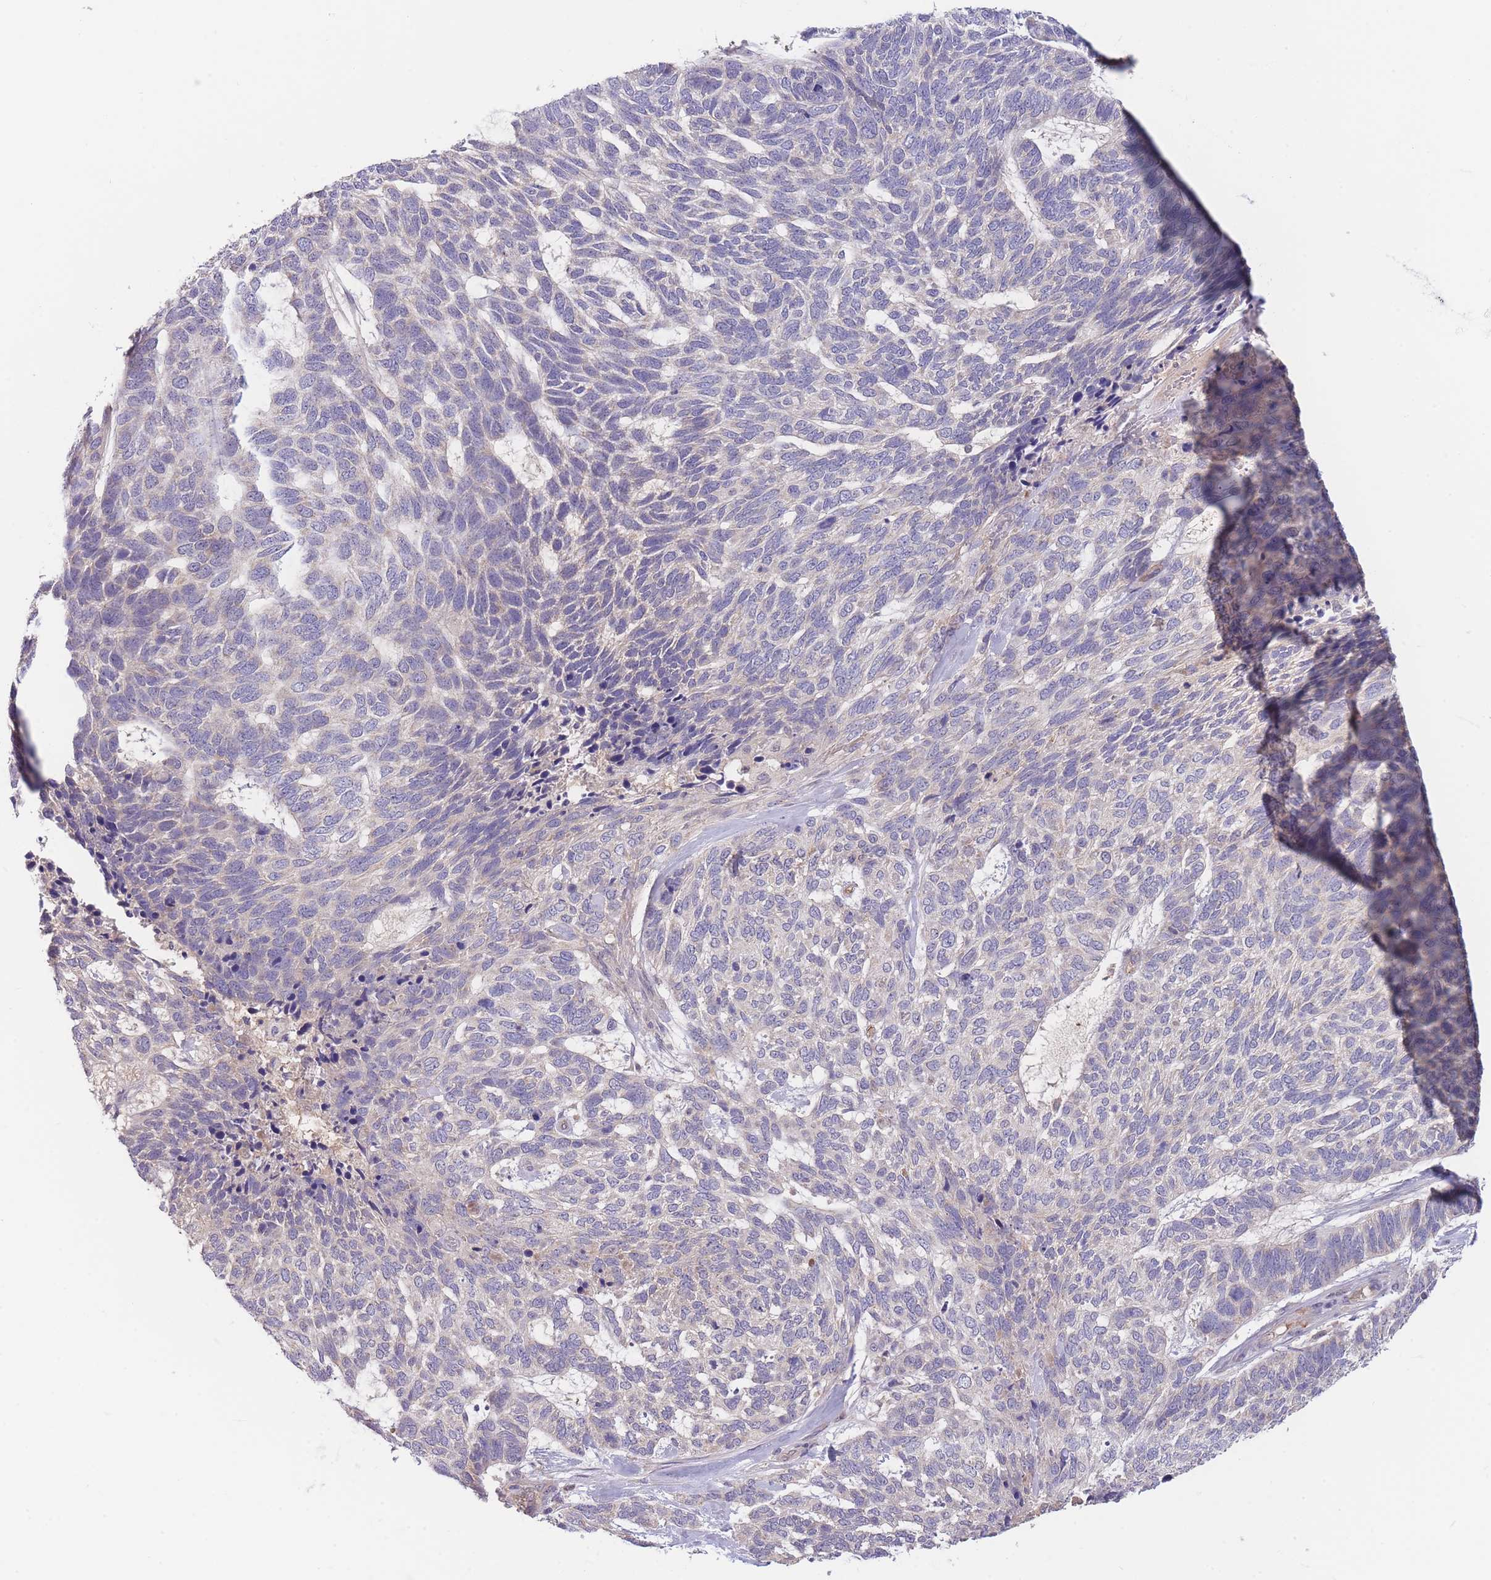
{"staining": {"intensity": "negative", "quantity": "none", "location": "none"}, "tissue": "skin cancer", "cell_type": "Tumor cells", "image_type": "cancer", "snomed": [{"axis": "morphology", "description": "Basal cell carcinoma"}, {"axis": "topography", "description": "Skin"}], "caption": "This is an immunohistochemistry histopathology image of human basal cell carcinoma (skin). There is no positivity in tumor cells.", "gene": "NDUFAF5", "patient": {"sex": "female", "age": 65}}